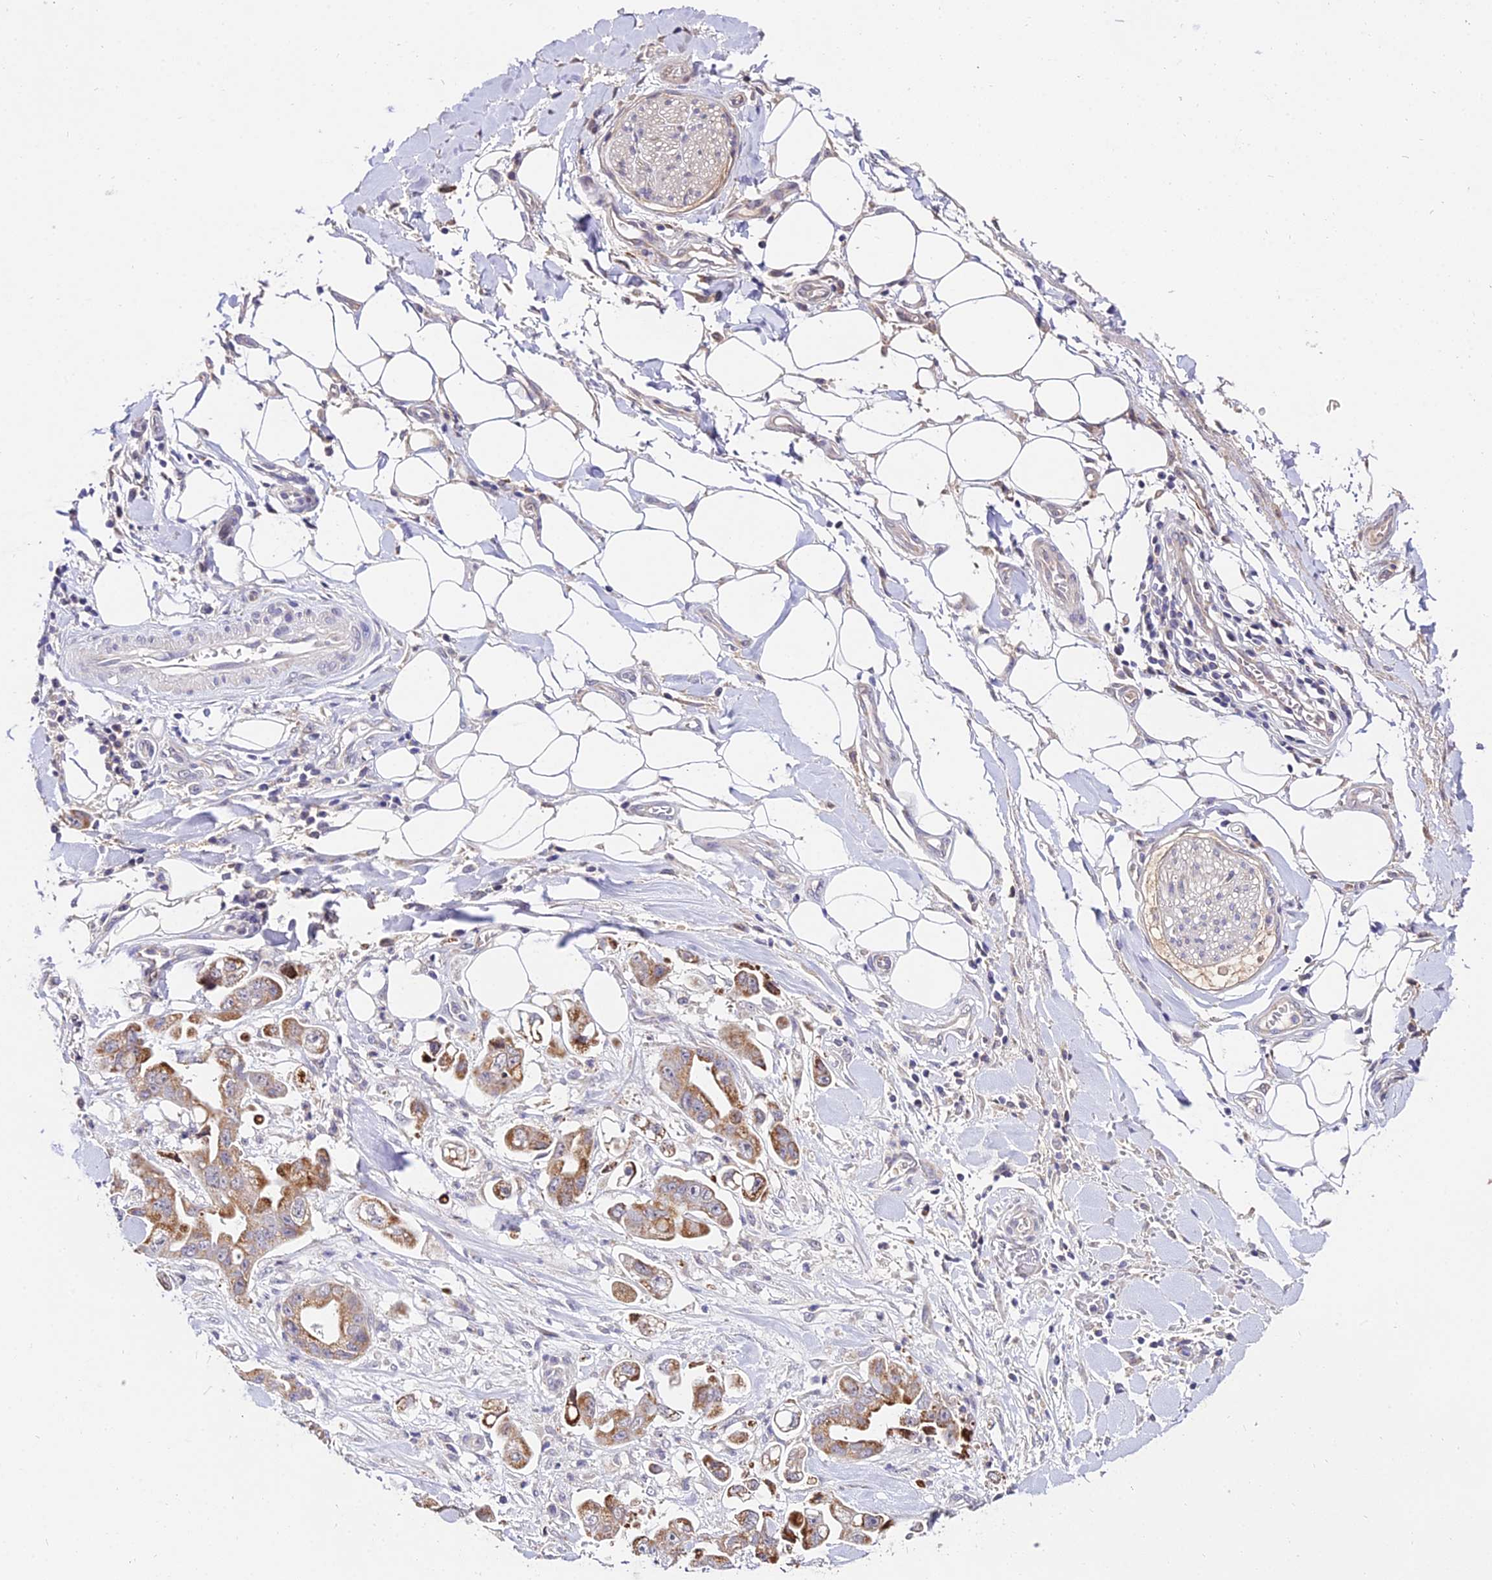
{"staining": {"intensity": "moderate", "quantity": "25%-75%", "location": "cytoplasmic/membranous"}, "tissue": "stomach cancer", "cell_type": "Tumor cells", "image_type": "cancer", "snomed": [{"axis": "morphology", "description": "Adenocarcinoma, NOS"}, {"axis": "topography", "description": "Stomach"}], "caption": "Immunohistochemical staining of human adenocarcinoma (stomach) exhibits medium levels of moderate cytoplasmic/membranous protein staining in about 25%-75% of tumor cells.", "gene": "WDR5B", "patient": {"sex": "male", "age": 62}}